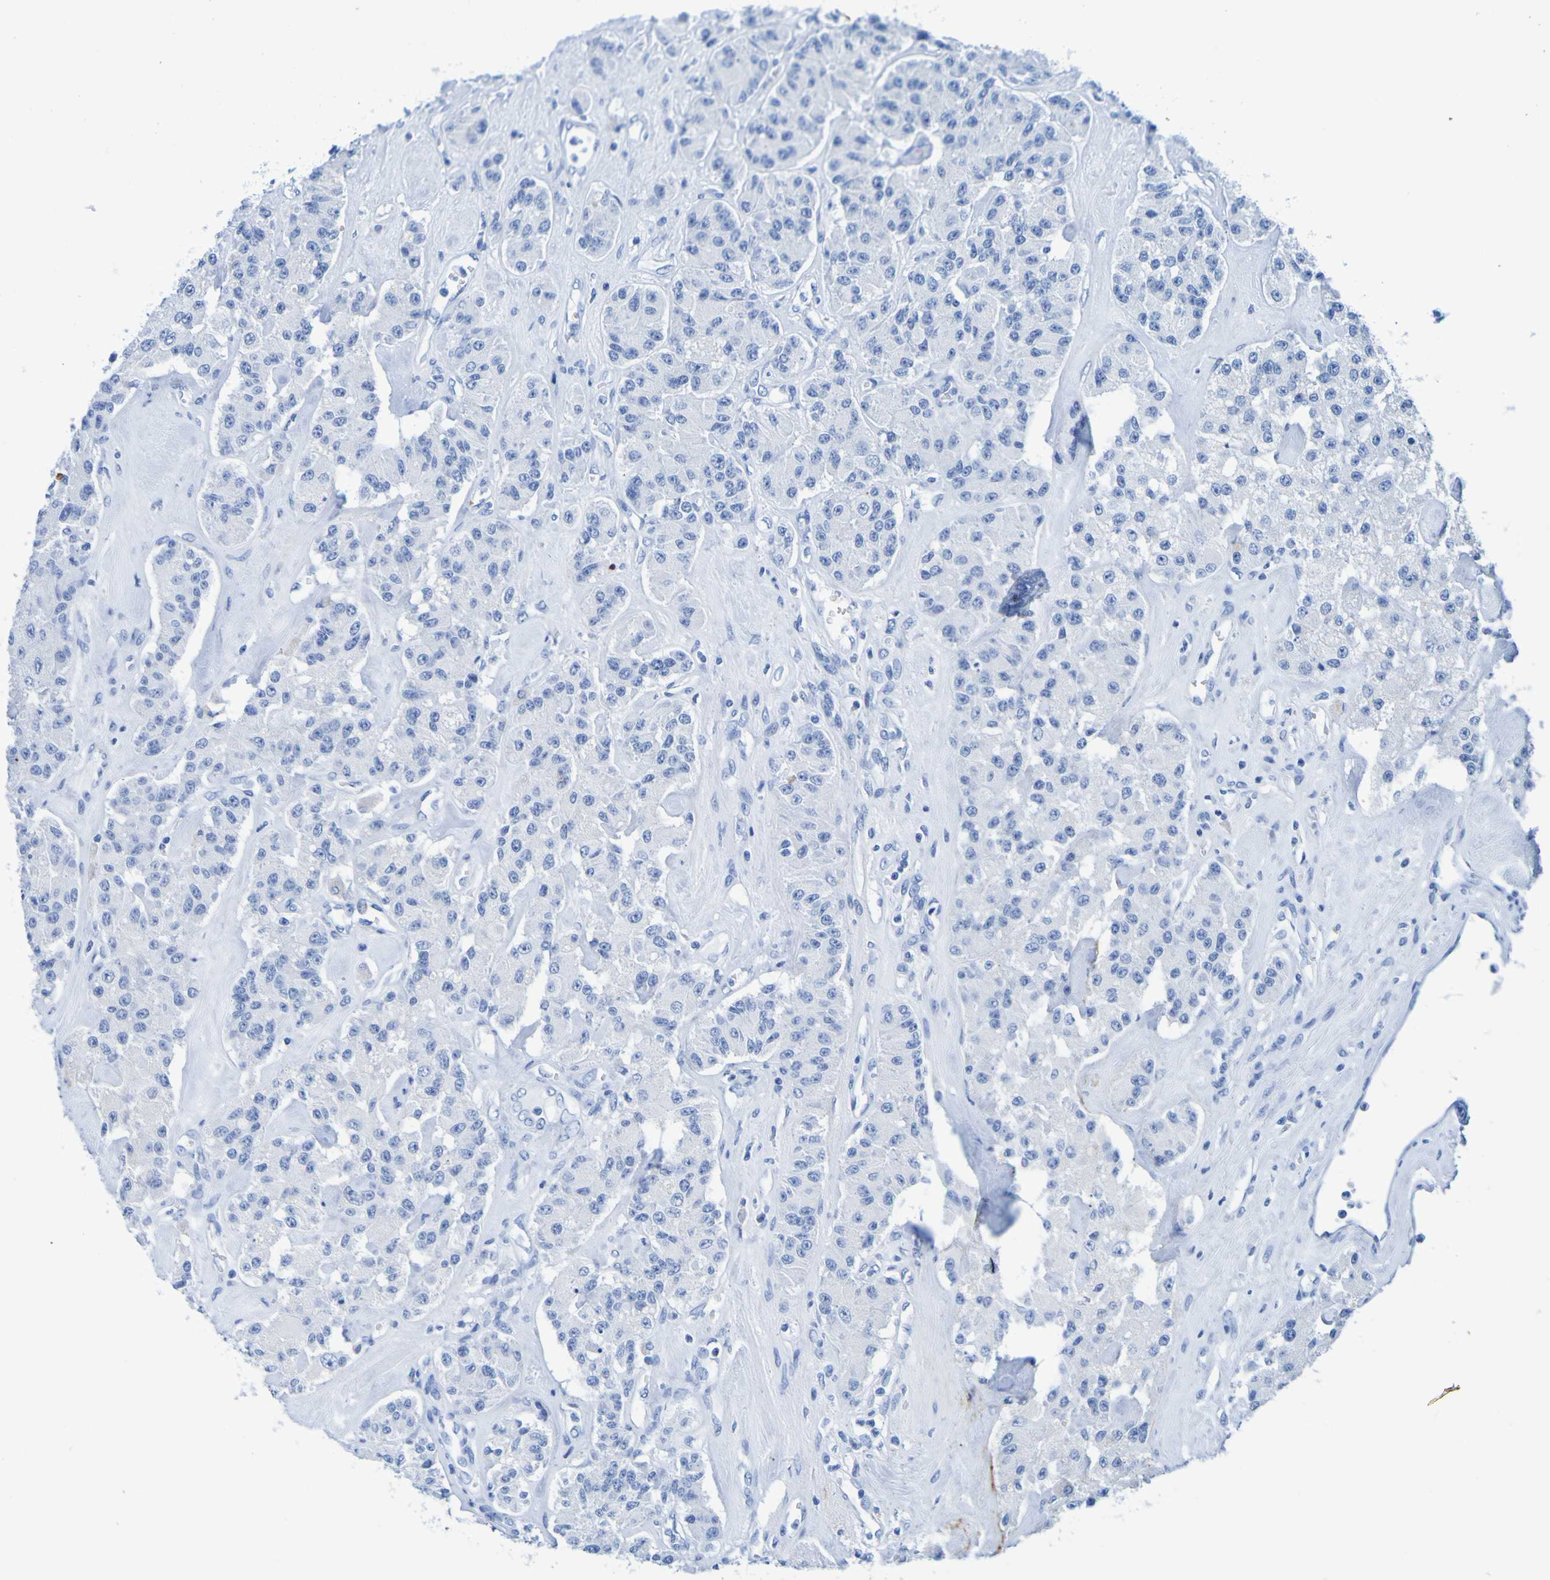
{"staining": {"intensity": "negative", "quantity": "none", "location": "none"}, "tissue": "carcinoid", "cell_type": "Tumor cells", "image_type": "cancer", "snomed": [{"axis": "morphology", "description": "Carcinoid, malignant, NOS"}, {"axis": "topography", "description": "Pancreas"}], "caption": "Protein analysis of carcinoid displays no significant positivity in tumor cells. Brightfield microscopy of immunohistochemistry stained with DAB (3,3'-diaminobenzidine) (brown) and hematoxylin (blue), captured at high magnification.", "gene": "DPEP1", "patient": {"sex": "male", "age": 41}}